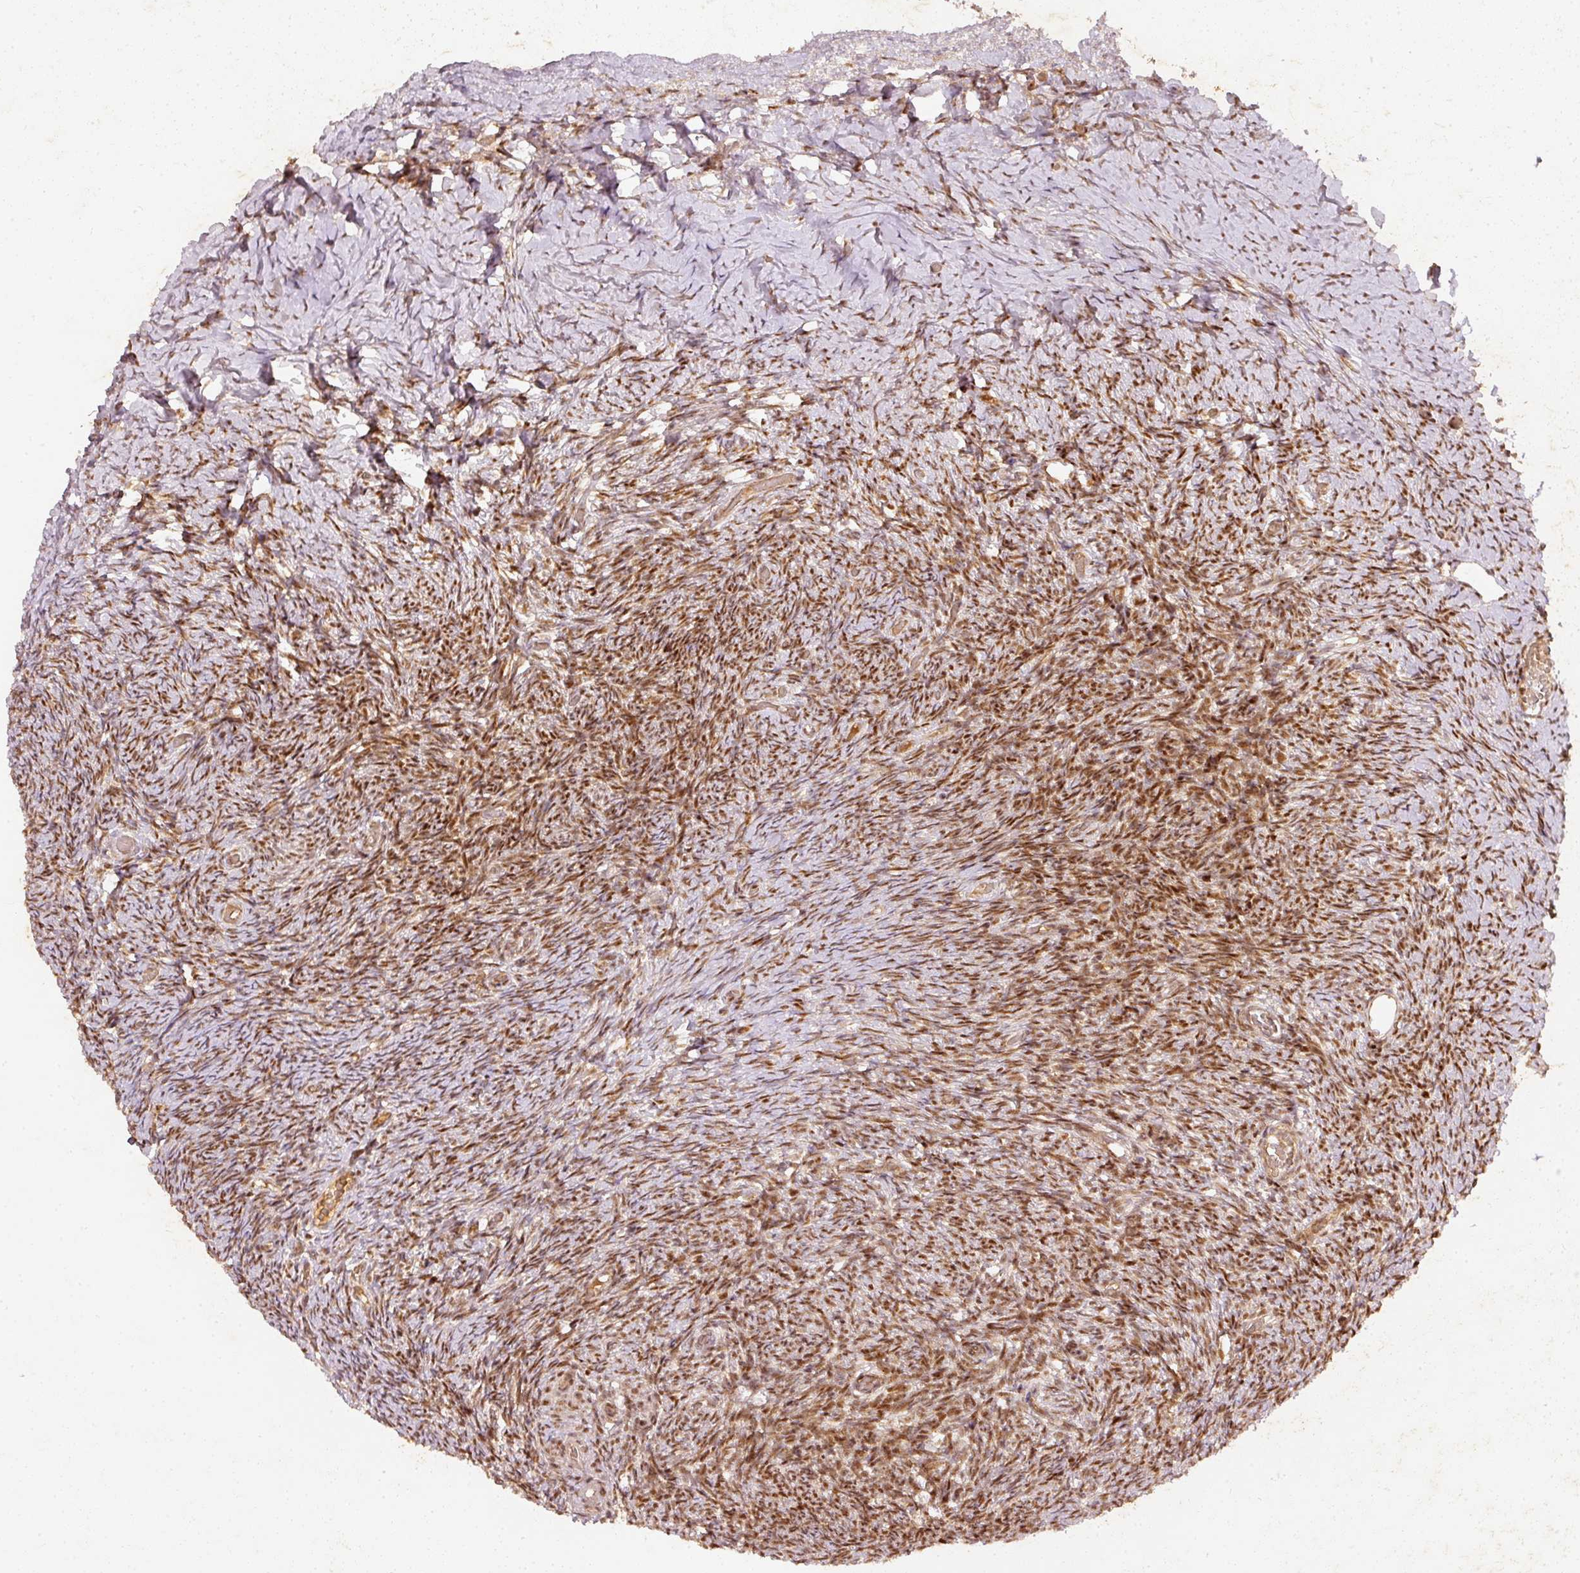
{"staining": {"intensity": "moderate", "quantity": ">75%", "location": "cytoplasmic/membranous,nuclear"}, "tissue": "ovary", "cell_type": "Follicle cells", "image_type": "normal", "snomed": [{"axis": "morphology", "description": "Normal tissue, NOS"}, {"axis": "topography", "description": "Ovary"}], "caption": "Moderate cytoplasmic/membranous,nuclear protein expression is present in about >75% of follicle cells in ovary. The staining is performed using DAB brown chromogen to label protein expression. The nuclei are counter-stained blue using hematoxylin.", "gene": "ZNF580", "patient": {"sex": "female", "age": 39}}